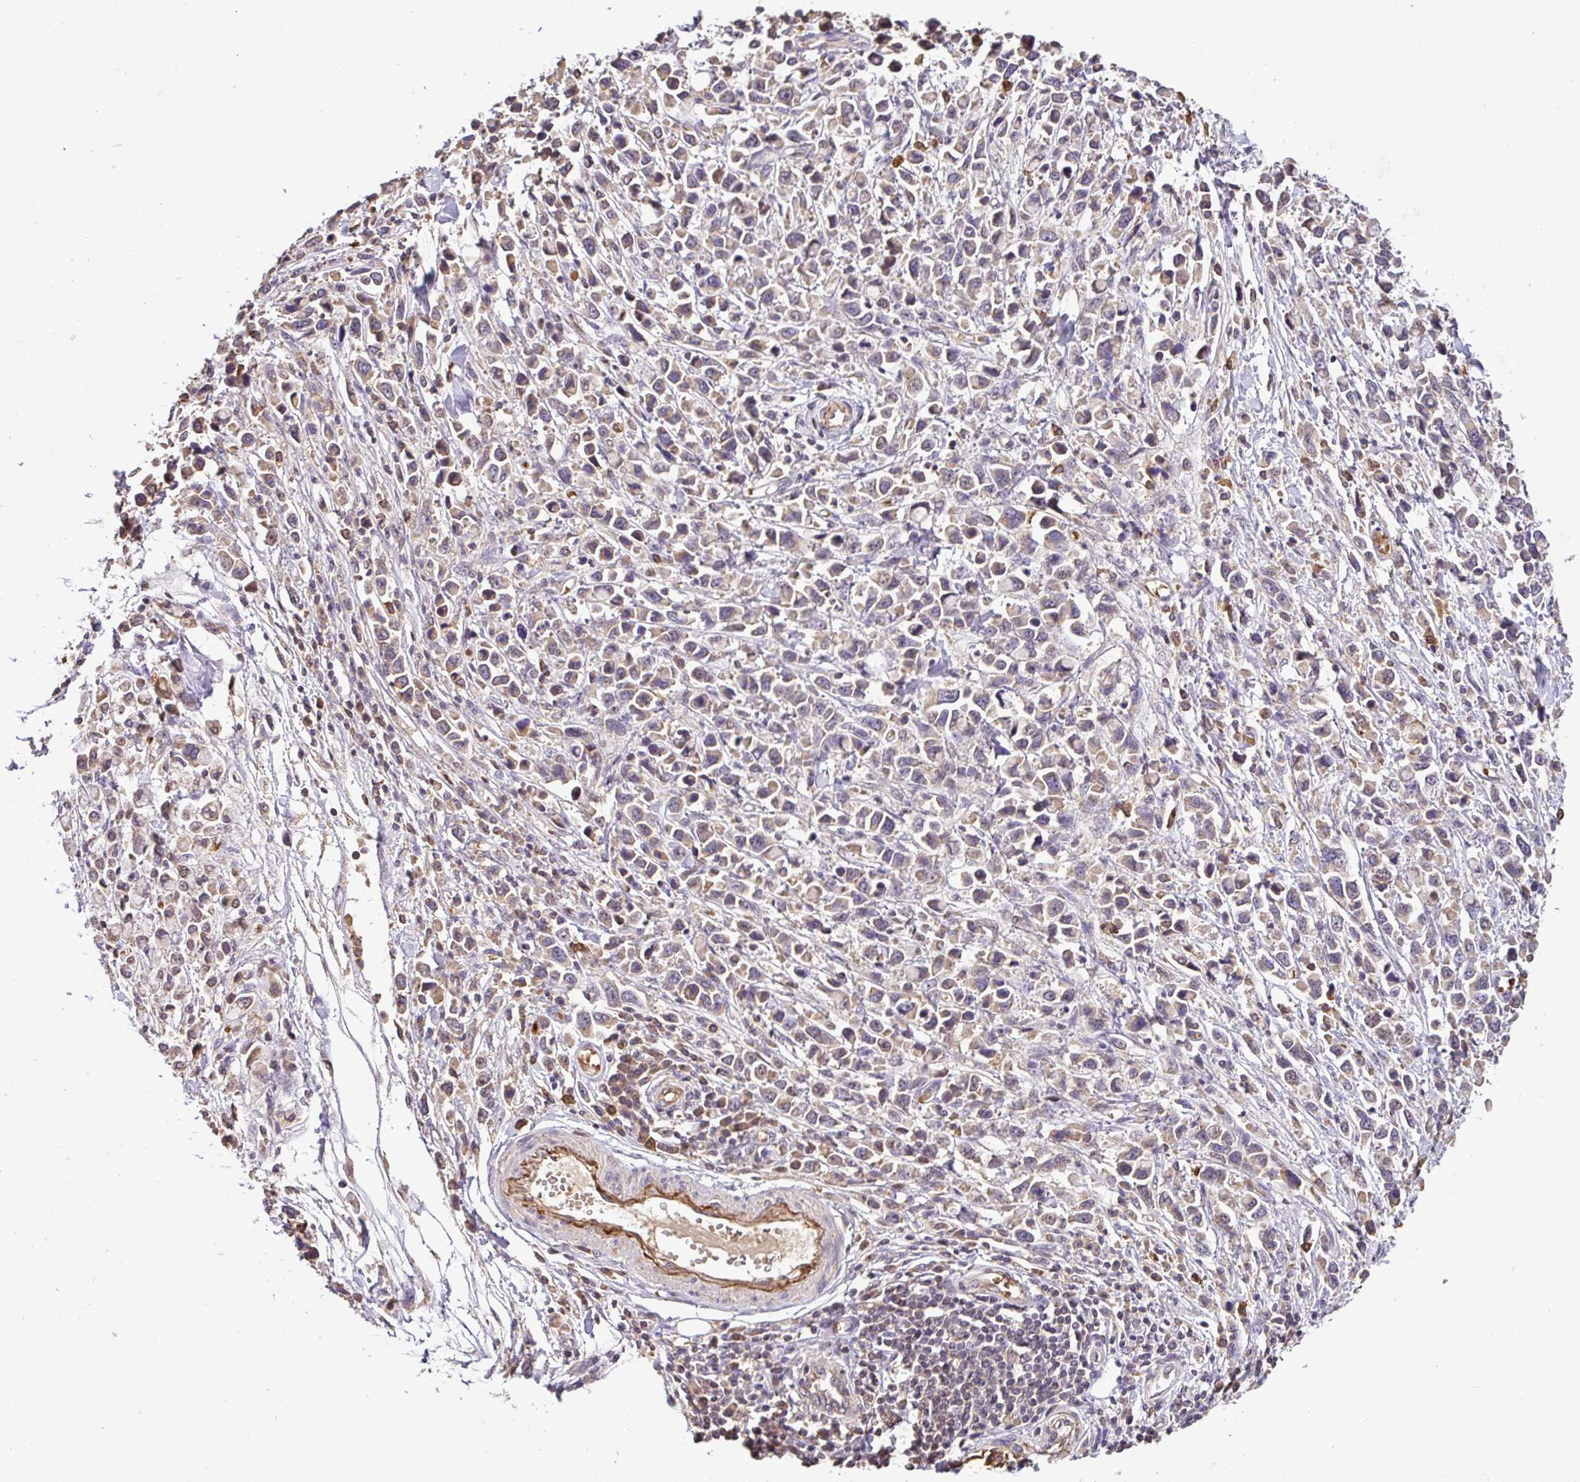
{"staining": {"intensity": "moderate", "quantity": "<25%", "location": "cytoplasmic/membranous,nuclear"}, "tissue": "stomach cancer", "cell_type": "Tumor cells", "image_type": "cancer", "snomed": [{"axis": "morphology", "description": "Adenocarcinoma, NOS"}, {"axis": "topography", "description": "Stomach"}], "caption": "Stomach cancer tissue shows moderate cytoplasmic/membranous and nuclear expression in approximately <25% of tumor cells, visualized by immunohistochemistry. (Stains: DAB (3,3'-diaminobenzidine) in brown, nuclei in blue, Microscopy: brightfield microscopy at high magnification).", "gene": "C1QTNF9B", "patient": {"sex": "female", "age": 81}}